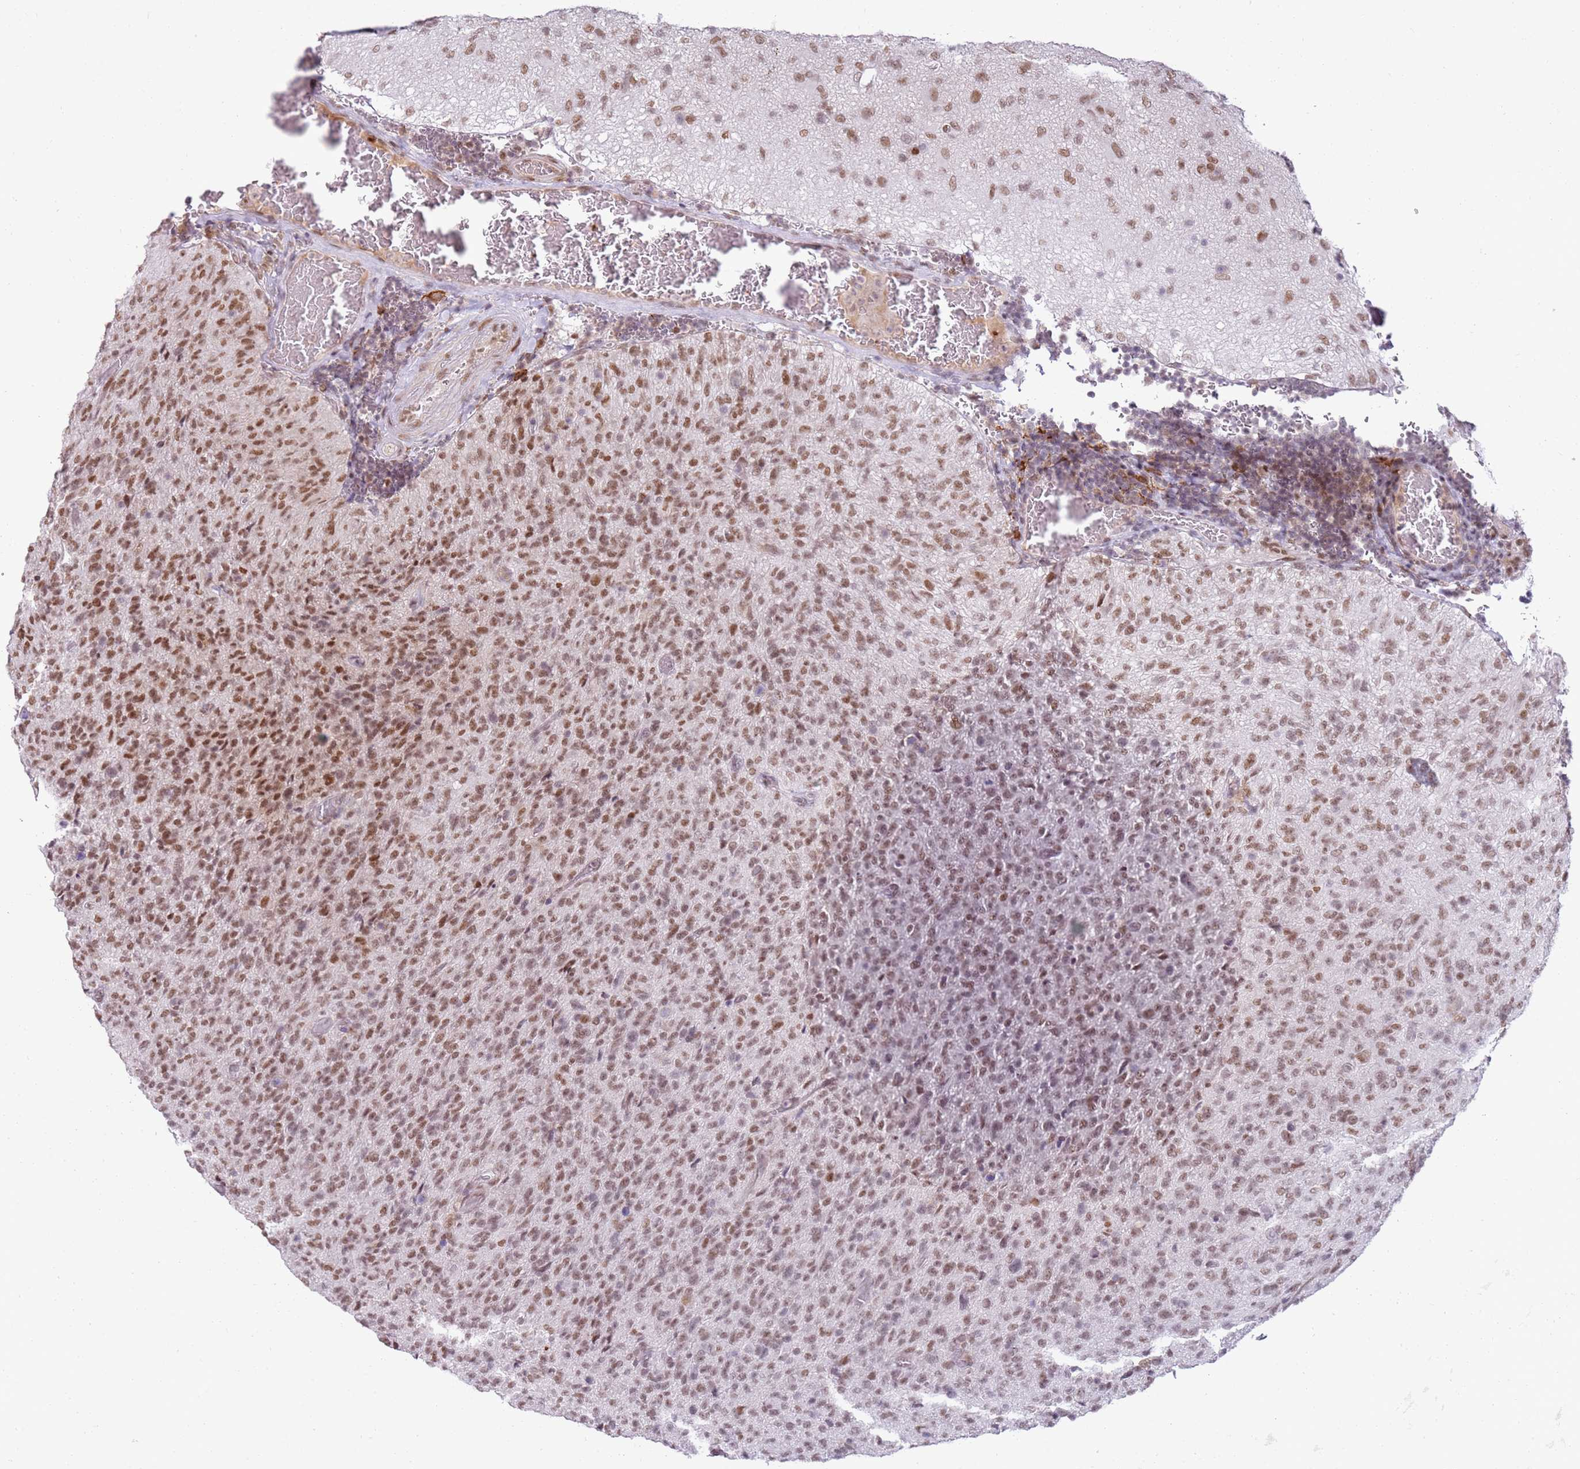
{"staining": {"intensity": "moderate", "quantity": ">75%", "location": "nuclear"}, "tissue": "glioma", "cell_type": "Tumor cells", "image_type": "cancer", "snomed": [{"axis": "morphology", "description": "Glioma, malignant, High grade"}, {"axis": "topography", "description": "Brain"}], "caption": "About >75% of tumor cells in human malignant high-grade glioma demonstrate moderate nuclear protein staining as visualized by brown immunohistochemical staining.", "gene": "PHC2", "patient": {"sex": "female", "age": 57}}